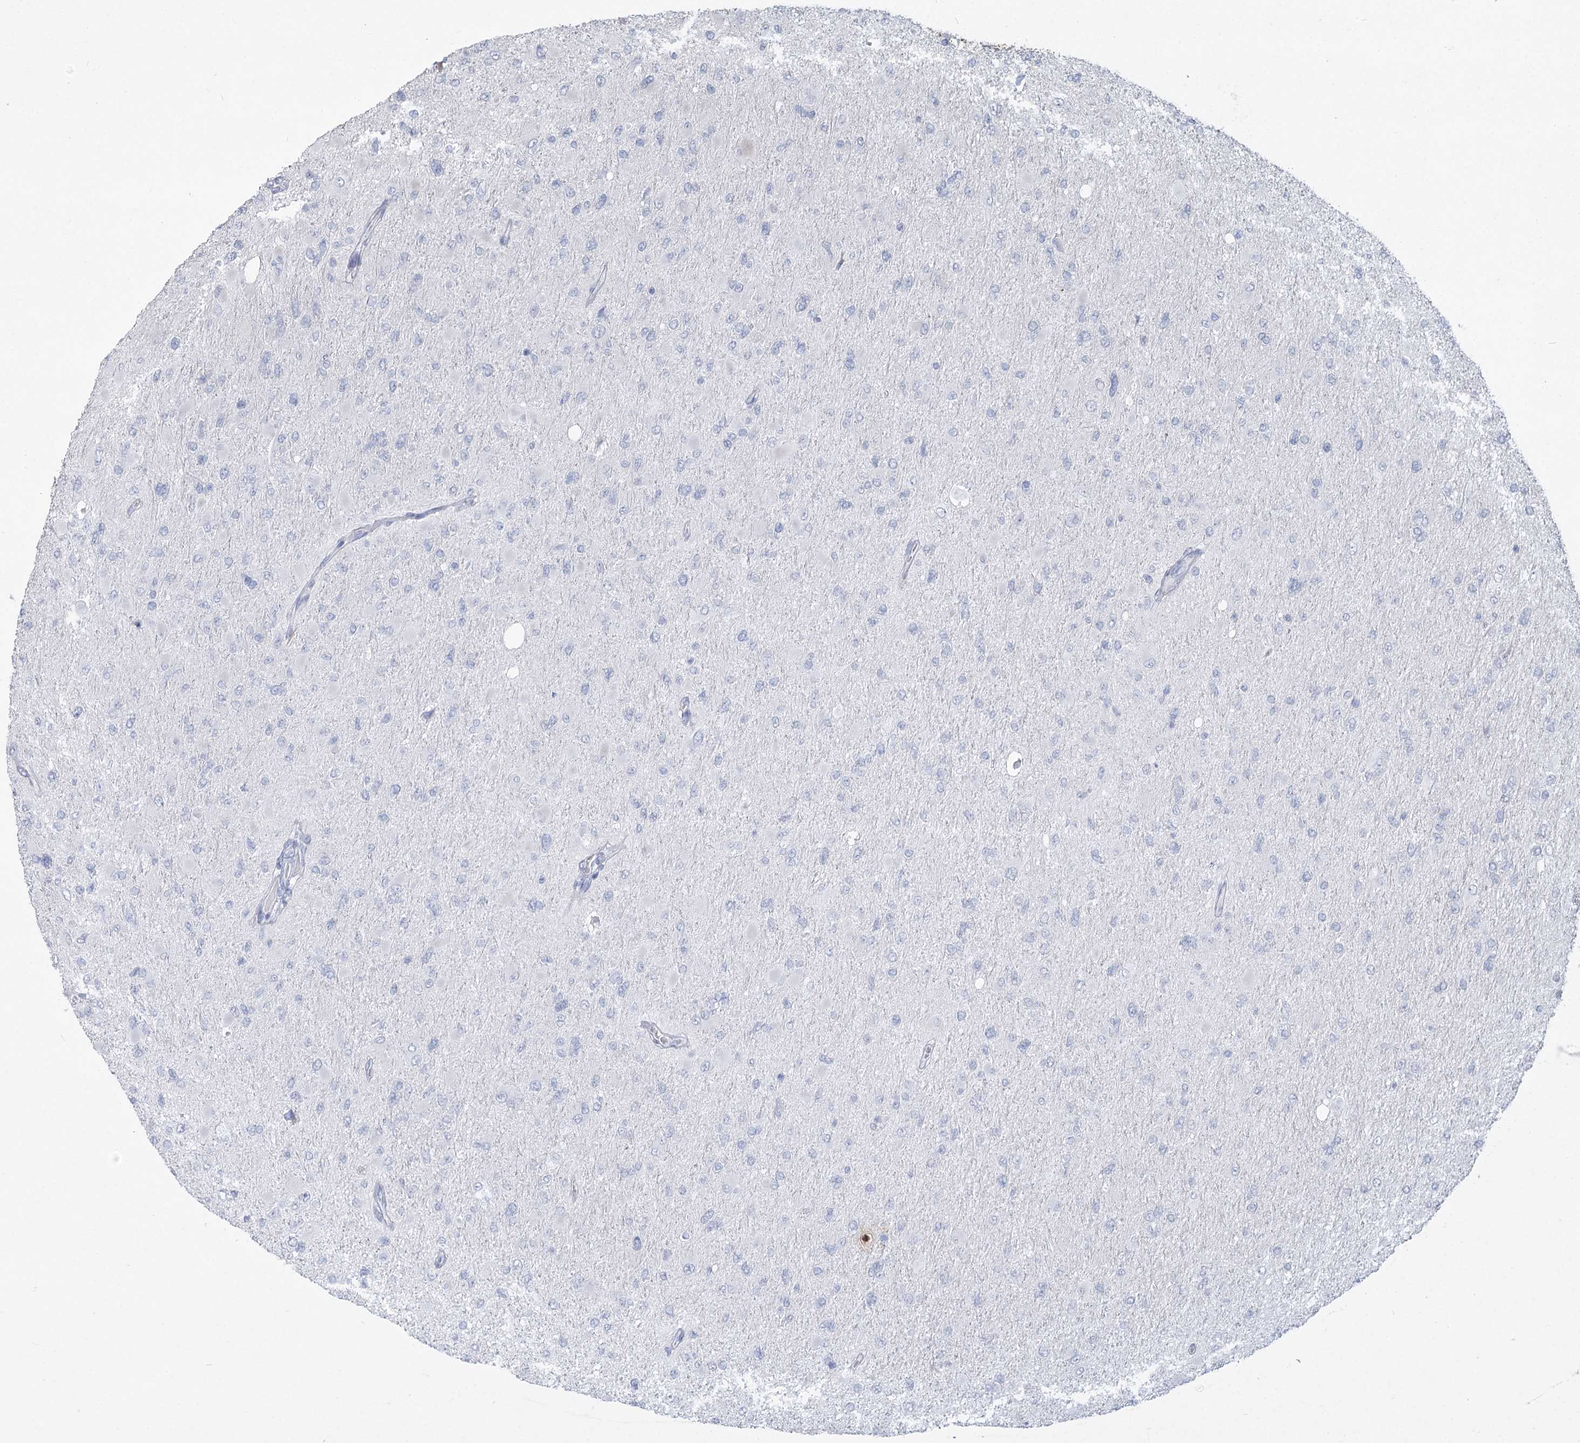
{"staining": {"intensity": "negative", "quantity": "none", "location": "none"}, "tissue": "glioma", "cell_type": "Tumor cells", "image_type": "cancer", "snomed": [{"axis": "morphology", "description": "Glioma, malignant, High grade"}, {"axis": "topography", "description": "Cerebral cortex"}], "caption": "The photomicrograph shows no staining of tumor cells in high-grade glioma (malignant).", "gene": "ABITRAM", "patient": {"sex": "female", "age": 36}}